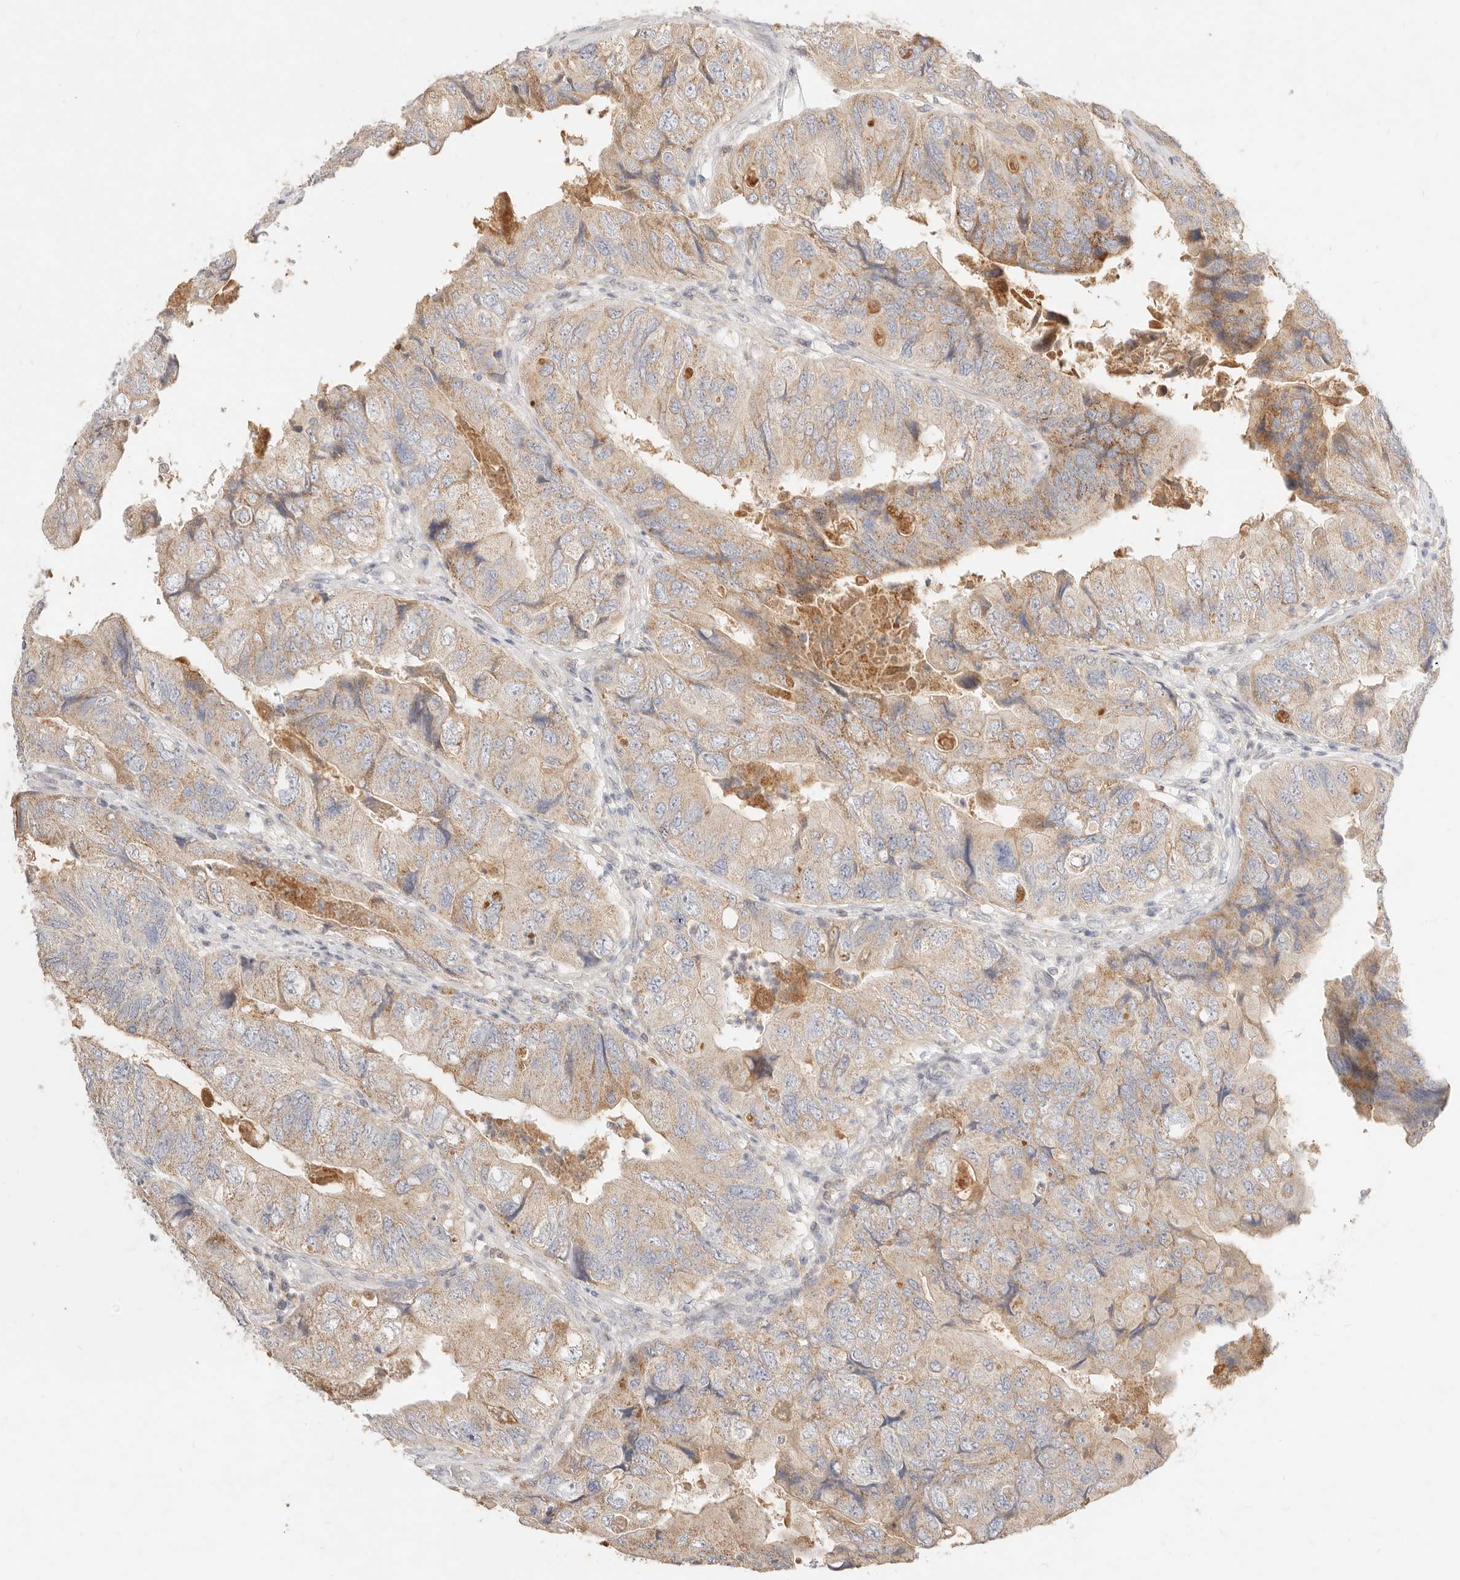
{"staining": {"intensity": "weak", "quantity": ">75%", "location": "cytoplasmic/membranous"}, "tissue": "colorectal cancer", "cell_type": "Tumor cells", "image_type": "cancer", "snomed": [{"axis": "morphology", "description": "Adenocarcinoma, NOS"}, {"axis": "topography", "description": "Rectum"}], "caption": "Colorectal cancer (adenocarcinoma) stained with a protein marker demonstrates weak staining in tumor cells.", "gene": "ACOX1", "patient": {"sex": "male", "age": 63}}